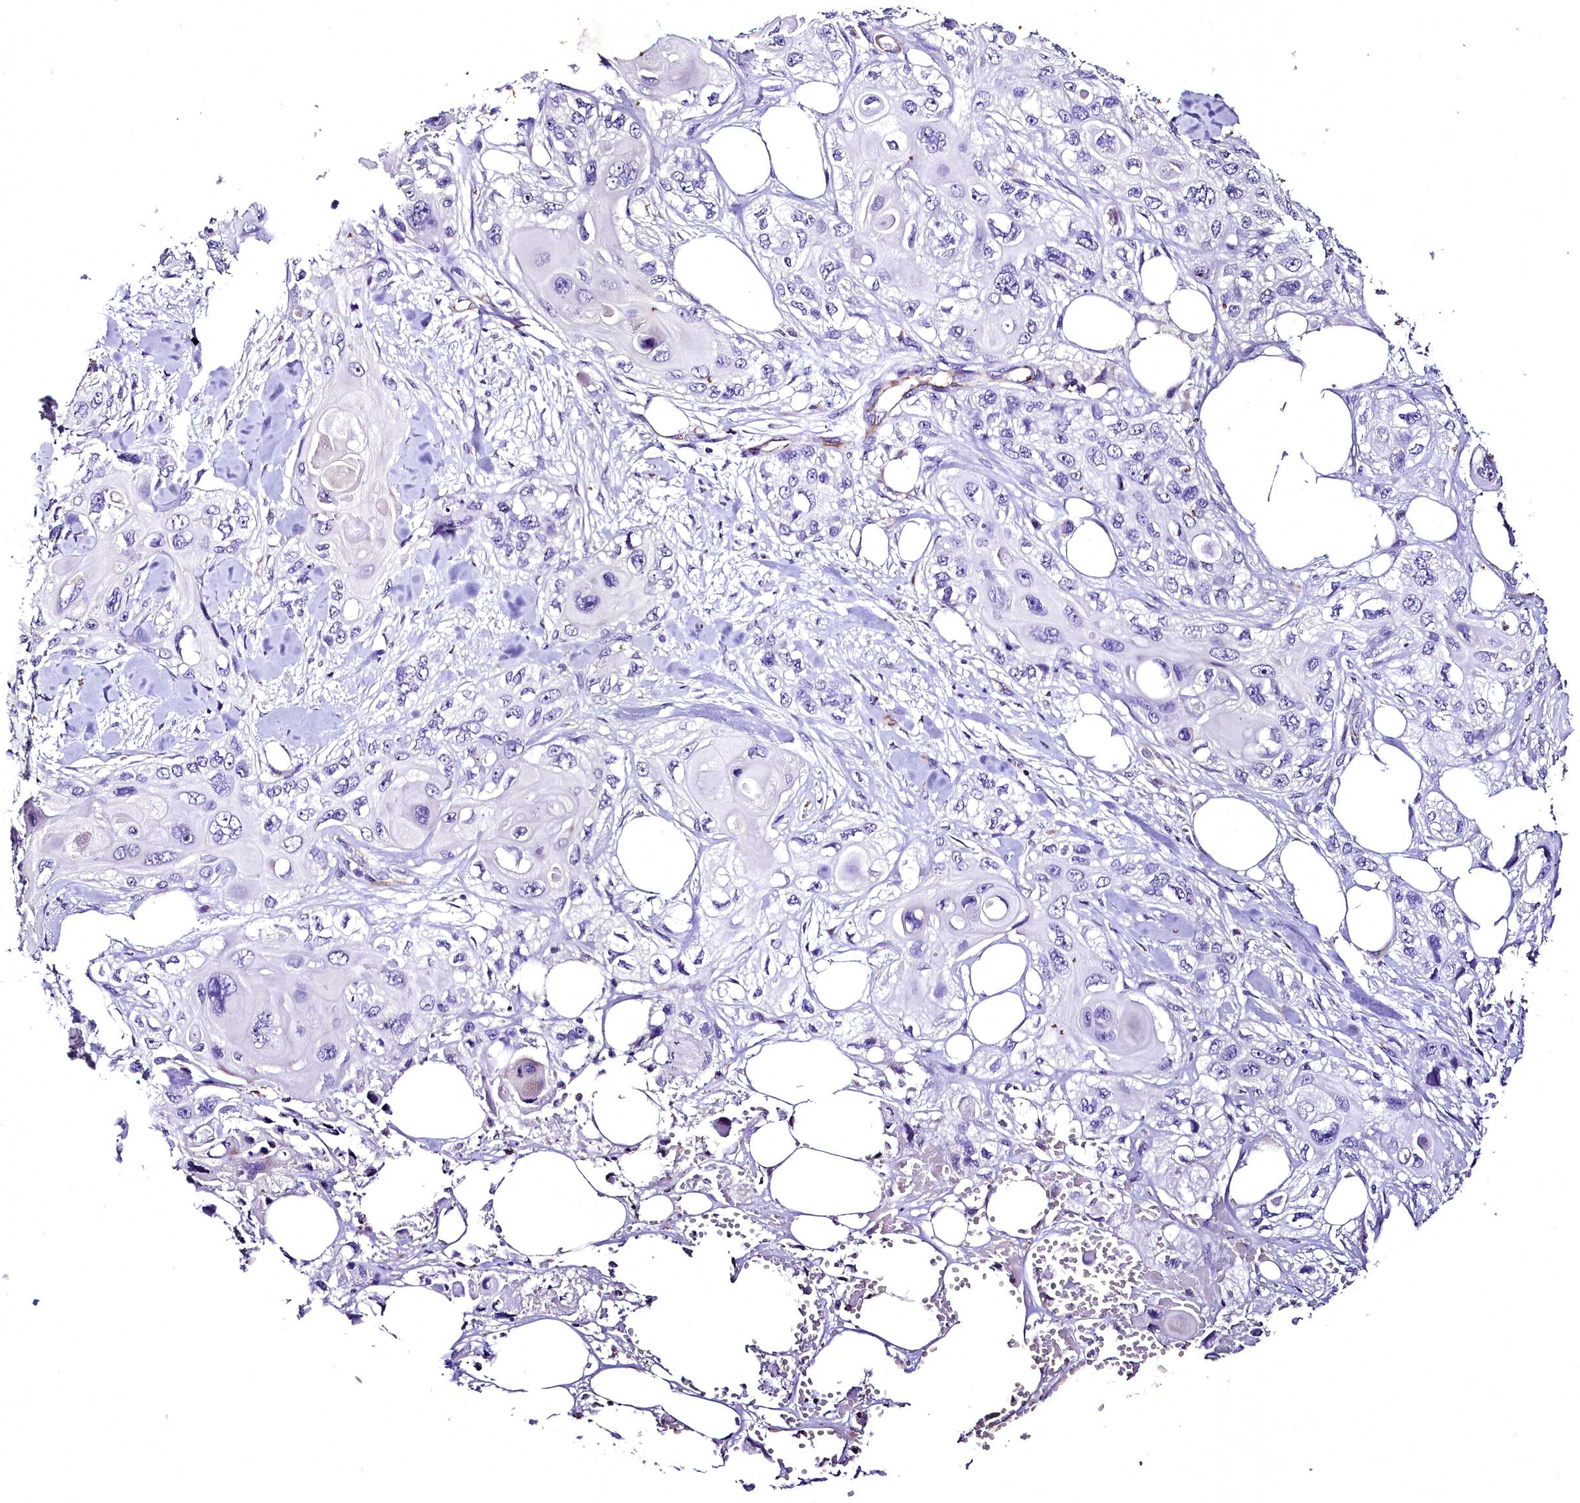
{"staining": {"intensity": "negative", "quantity": "none", "location": "none"}, "tissue": "skin cancer", "cell_type": "Tumor cells", "image_type": "cancer", "snomed": [{"axis": "morphology", "description": "Normal tissue, NOS"}, {"axis": "morphology", "description": "Squamous cell carcinoma, NOS"}, {"axis": "topography", "description": "Skin"}], "caption": "The image shows no staining of tumor cells in skin cancer (squamous cell carcinoma). The staining is performed using DAB brown chromogen with nuclei counter-stained in using hematoxylin.", "gene": "MS4A18", "patient": {"sex": "male", "age": 72}}